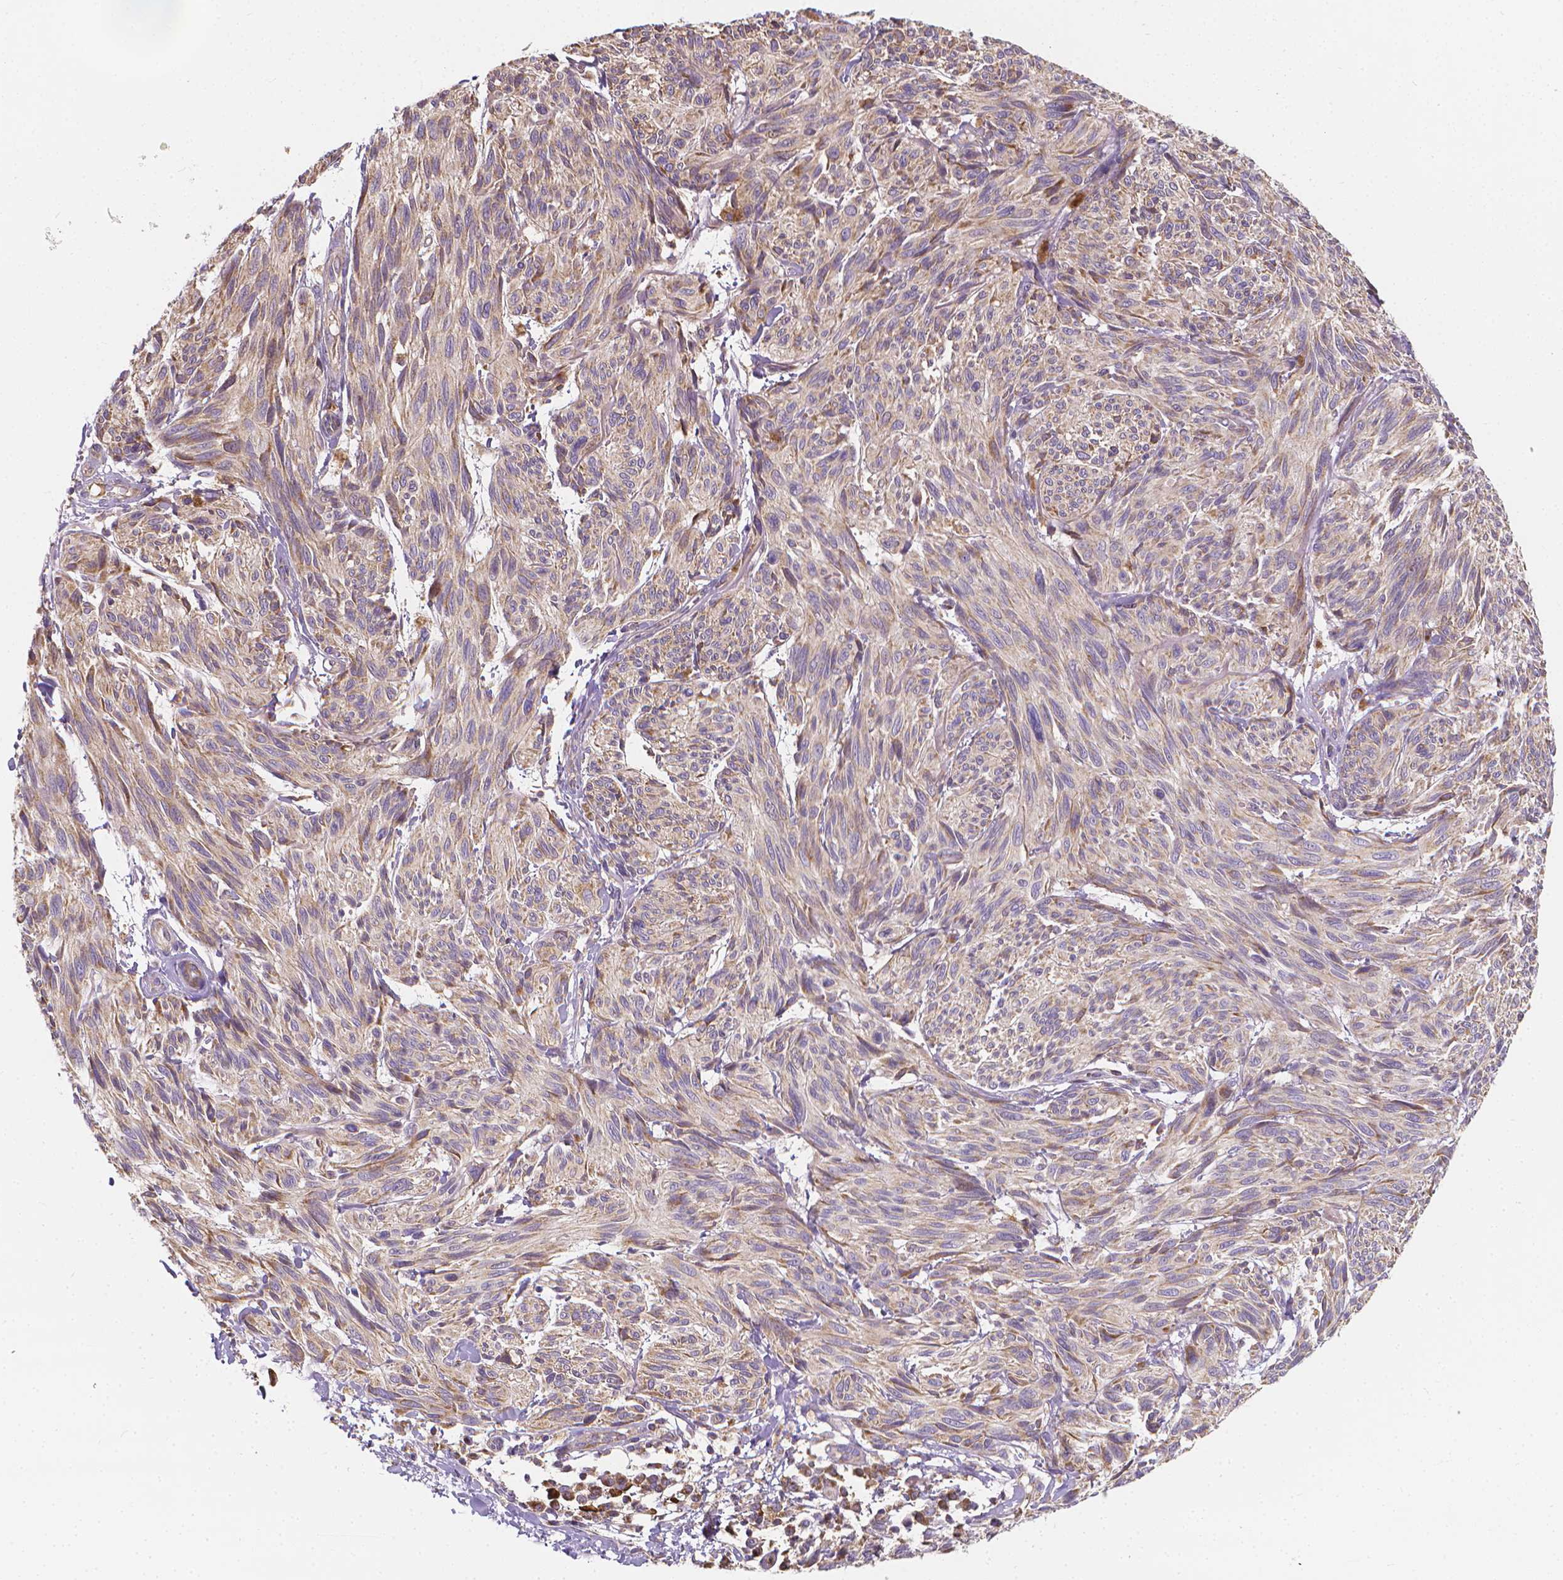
{"staining": {"intensity": "weak", "quantity": "25%-75%", "location": "cytoplasmic/membranous"}, "tissue": "melanoma", "cell_type": "Tumor cells", "image_type": "cancer", "snomed": [{"axis": "morphology", "description": "Malignant melanoma, NOS"}, {"axis": "topography", "description": "Skin"}], "caption": "Protein staining of malignant melanoma tissue shows weak cytoplasmic/membranous staining in about 25%-75% of tumor cells. The staining was performed using DAB (3,3'-diaminobenzidine) to visualize the protein expression in brown, while the nuclei were stained in blue with hematoxylin (Magnification: 20x).", "gene": "SNCAIP", "patient": {"sex": "male", "age": 79}}